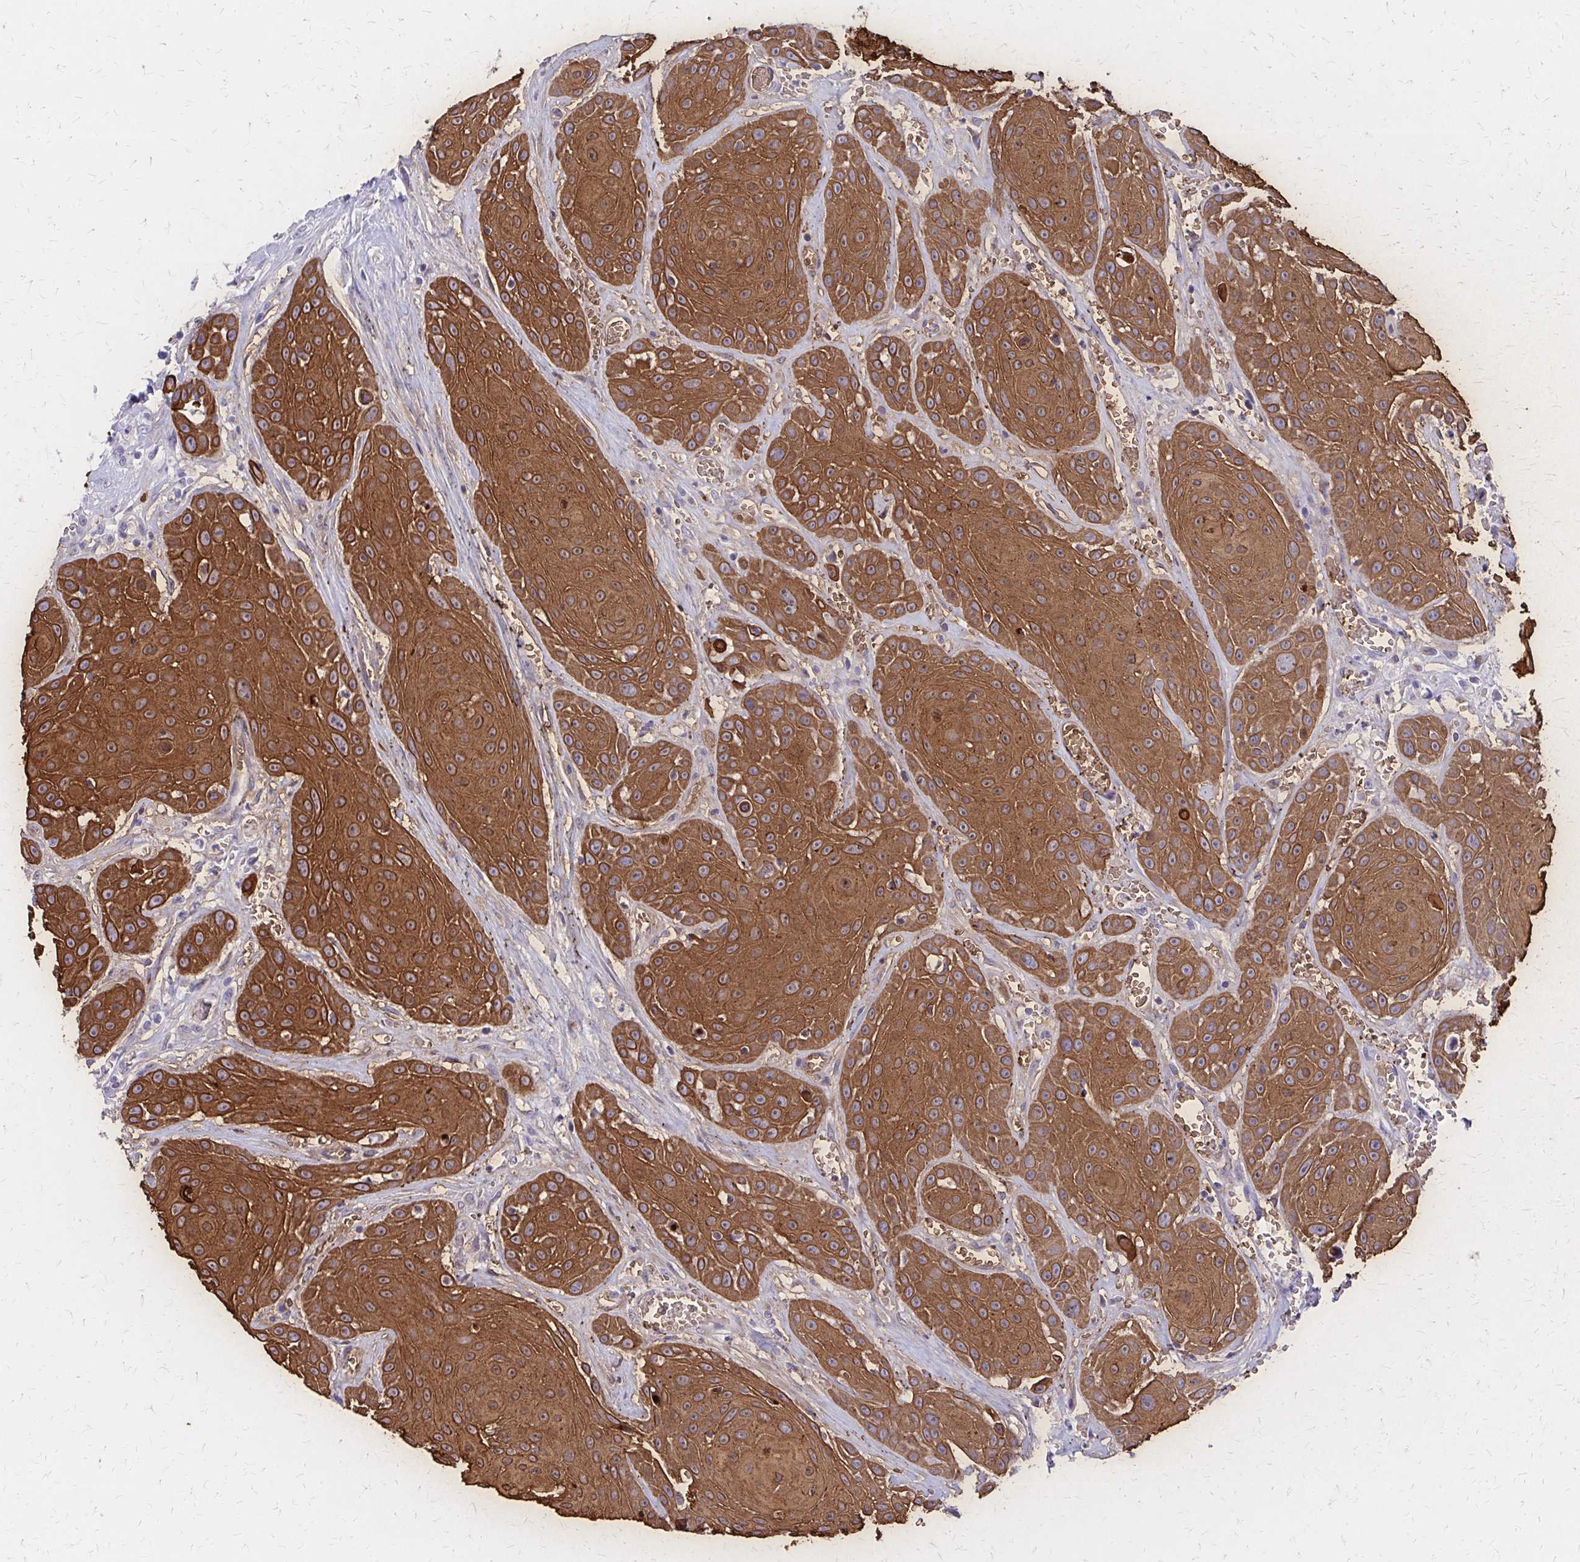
{"staining": {"intensity": "strong", "quantity": ">75%", "location": "cytoplasmic/membranous"}, "tissue": "head and neck cancer", "cell_type": "Tumor cells", "image_type": "cancer", "snomed": [{"axis": "morphology", "description": "Squamous cell carcinoma, NOS"}, {"axis": "topography", "description": "Oral tissue"}, {"axis": "topography", "description": "Head-Neck"}], "caption": "DAB (3,3'-diaminobenzidine) immunohistochemical staining of head and neck cancer (squamous cell carcinoma) displays strong cytoplasmic/membranous protein expression in approximately >75% of tumor cells. The staining is performed using DAB brown chromogen to label protein expression. The nuclei are counter-stained blue using hematoxylin.", "gene": "GLYATL2", "patient": {"sex": "male", "age": 81}}